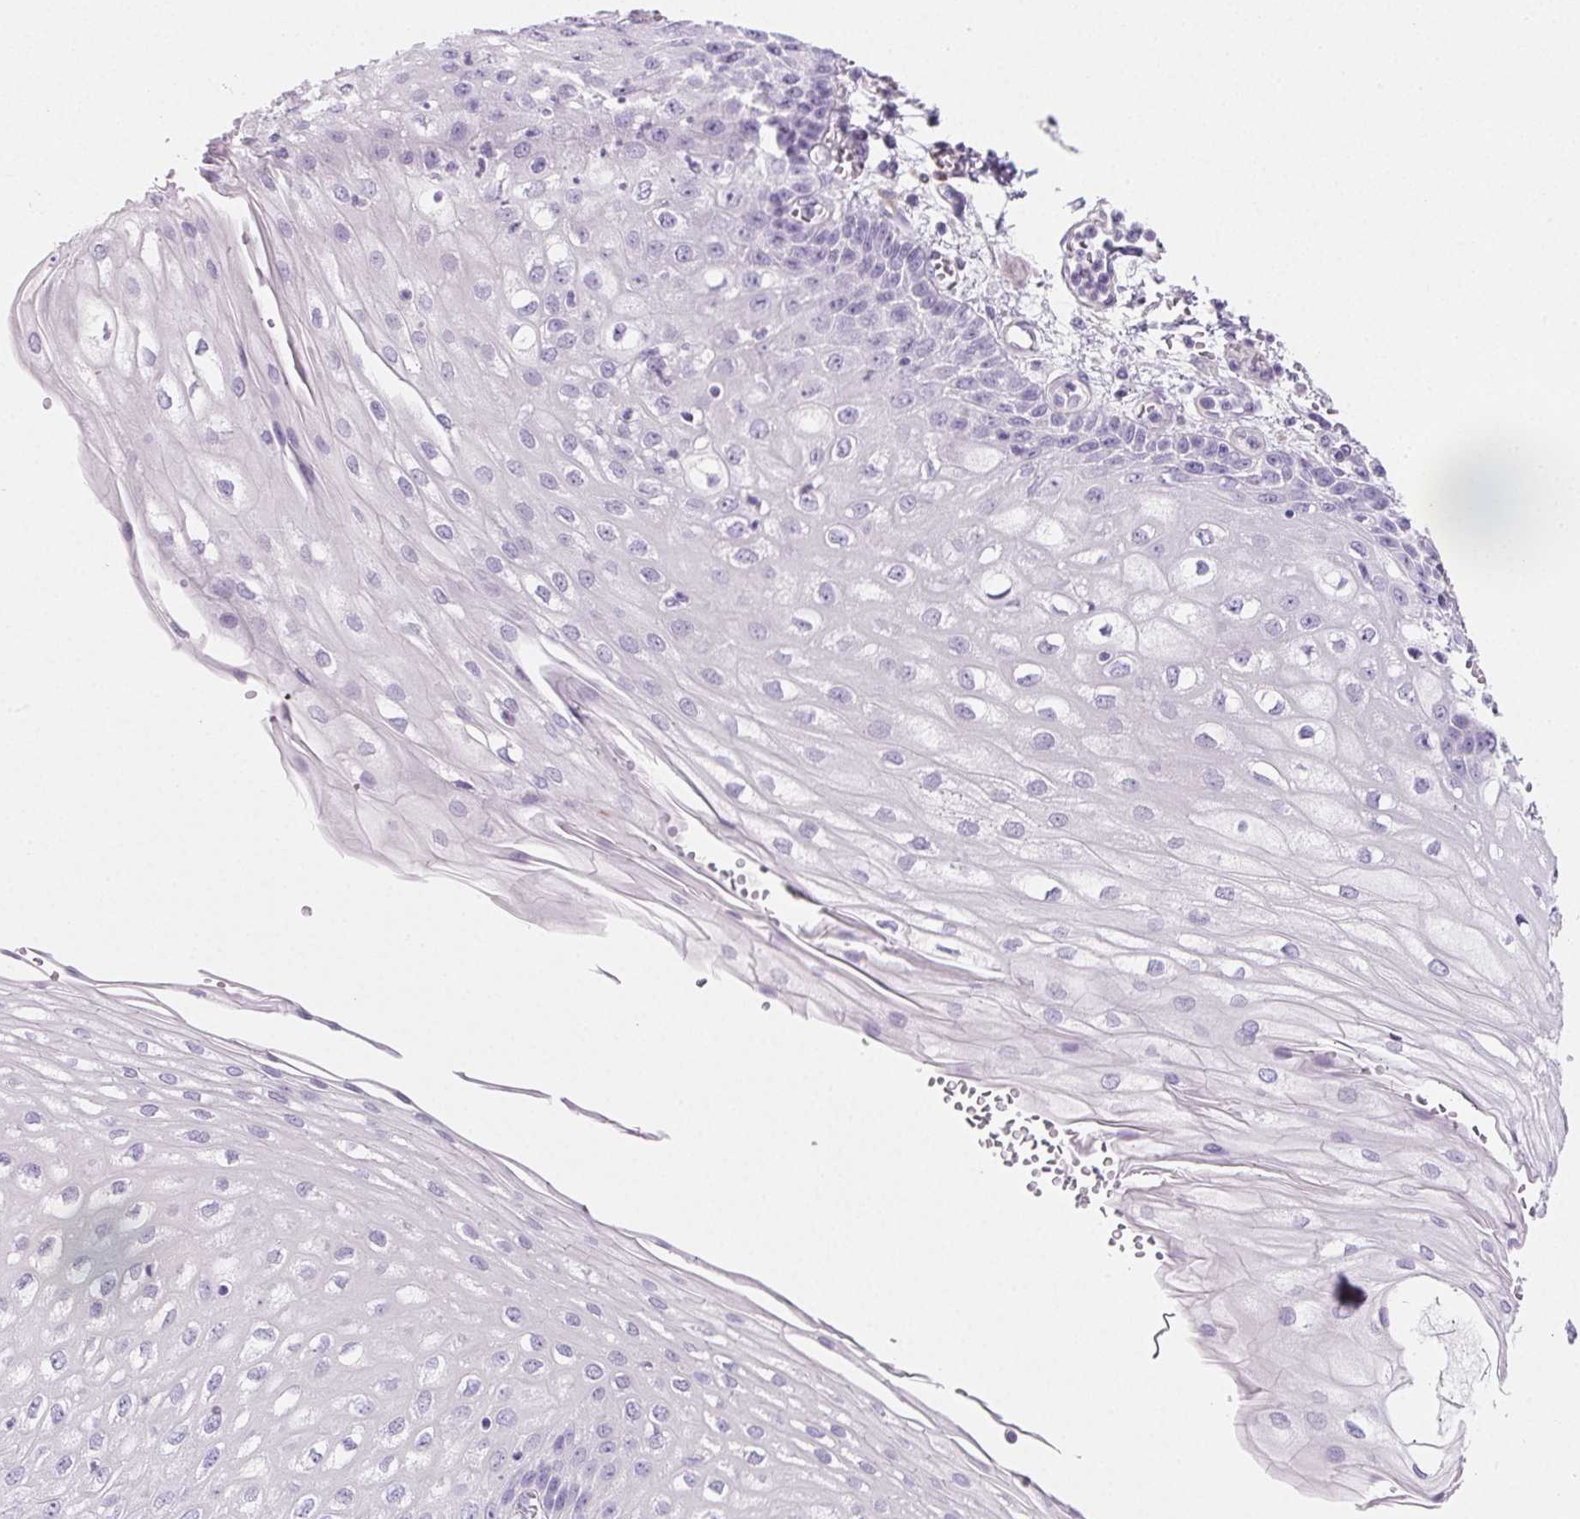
{"staining": {"intensity": "negative", "quantity": "none", "location": "none"}, "tissue": "esophagus", "cell_type": "Squamous epithelial cells", "image_type": "normal", "snomed": [{"axis": "morphology", "description": "Normal tissue, NOS"}, {"axis": "morphology", "description": "Adenocarcinoma, NOS"}, {"axis": "topography", "description": "Esophagus"}], "caption": "Esophagus stained for a protein using immunohistochemistry exhibits no positivity squamous epithelial cells.", "gene": "PRSS1", "patient": {"sex": "male", "age": 81}}